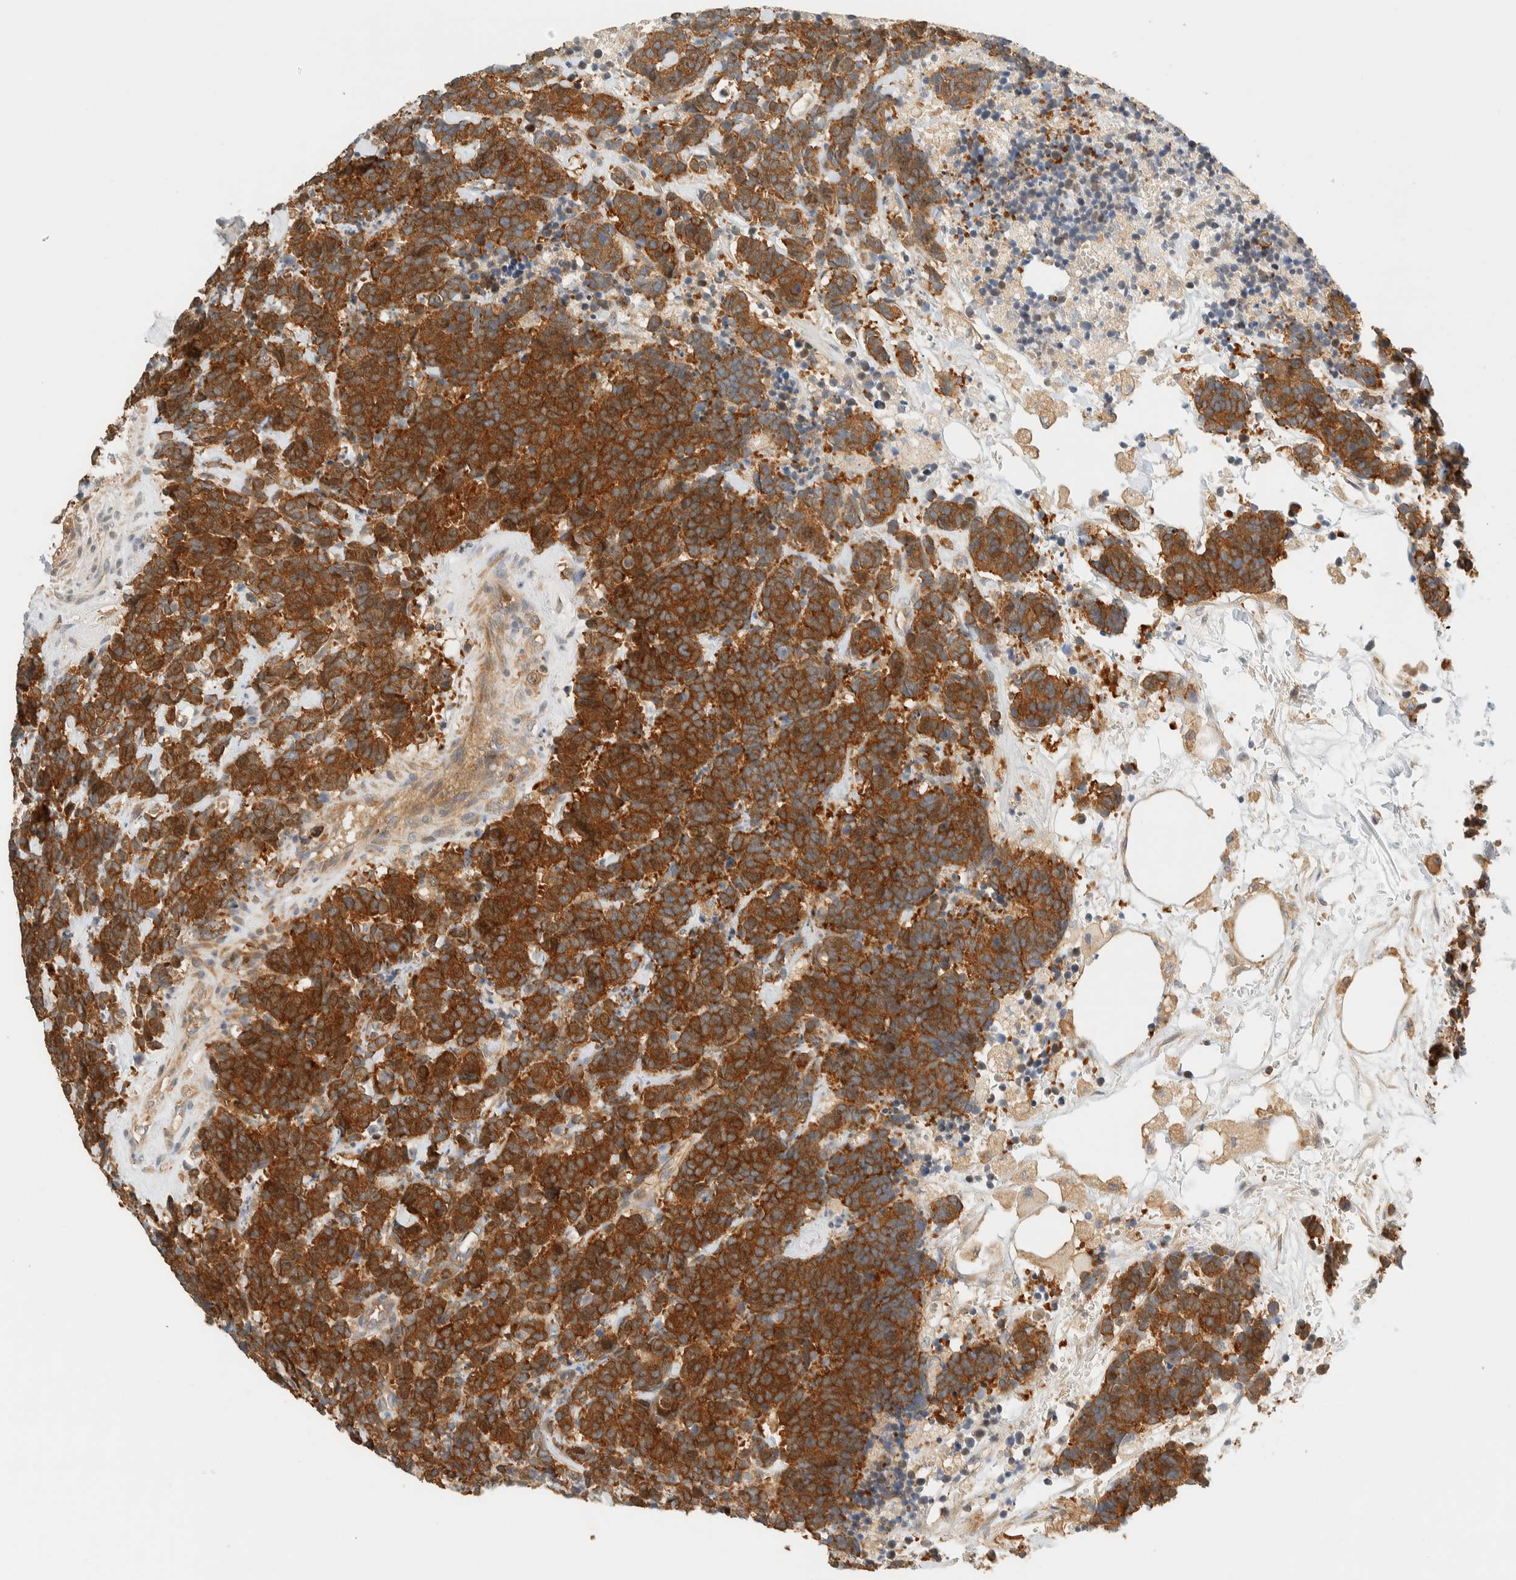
{"staining": {"intensity": "strong", "quantity": ">75%", "location": "cytoplasmic/membranous"}, "tissue": "carcinoid", "cell_type": "Tumor cells", "image_type": "cancer", "snomed": [{"axis": "morphology", "description": "Carcinoma, NOS"}, {"axis": "morphology", "description": "Carcinoid, malignant, NOS"}, {"axis": "topography", "description": "Urinary bladder"}], "caption": "Carcinoid stained for a protein (brown) displays strong cytoplasmic/membranous positive positivity in approximately >75% of tumor cells.", "gene": "ARFGEF1", "patient": {"sex": "male", "age": 57}}